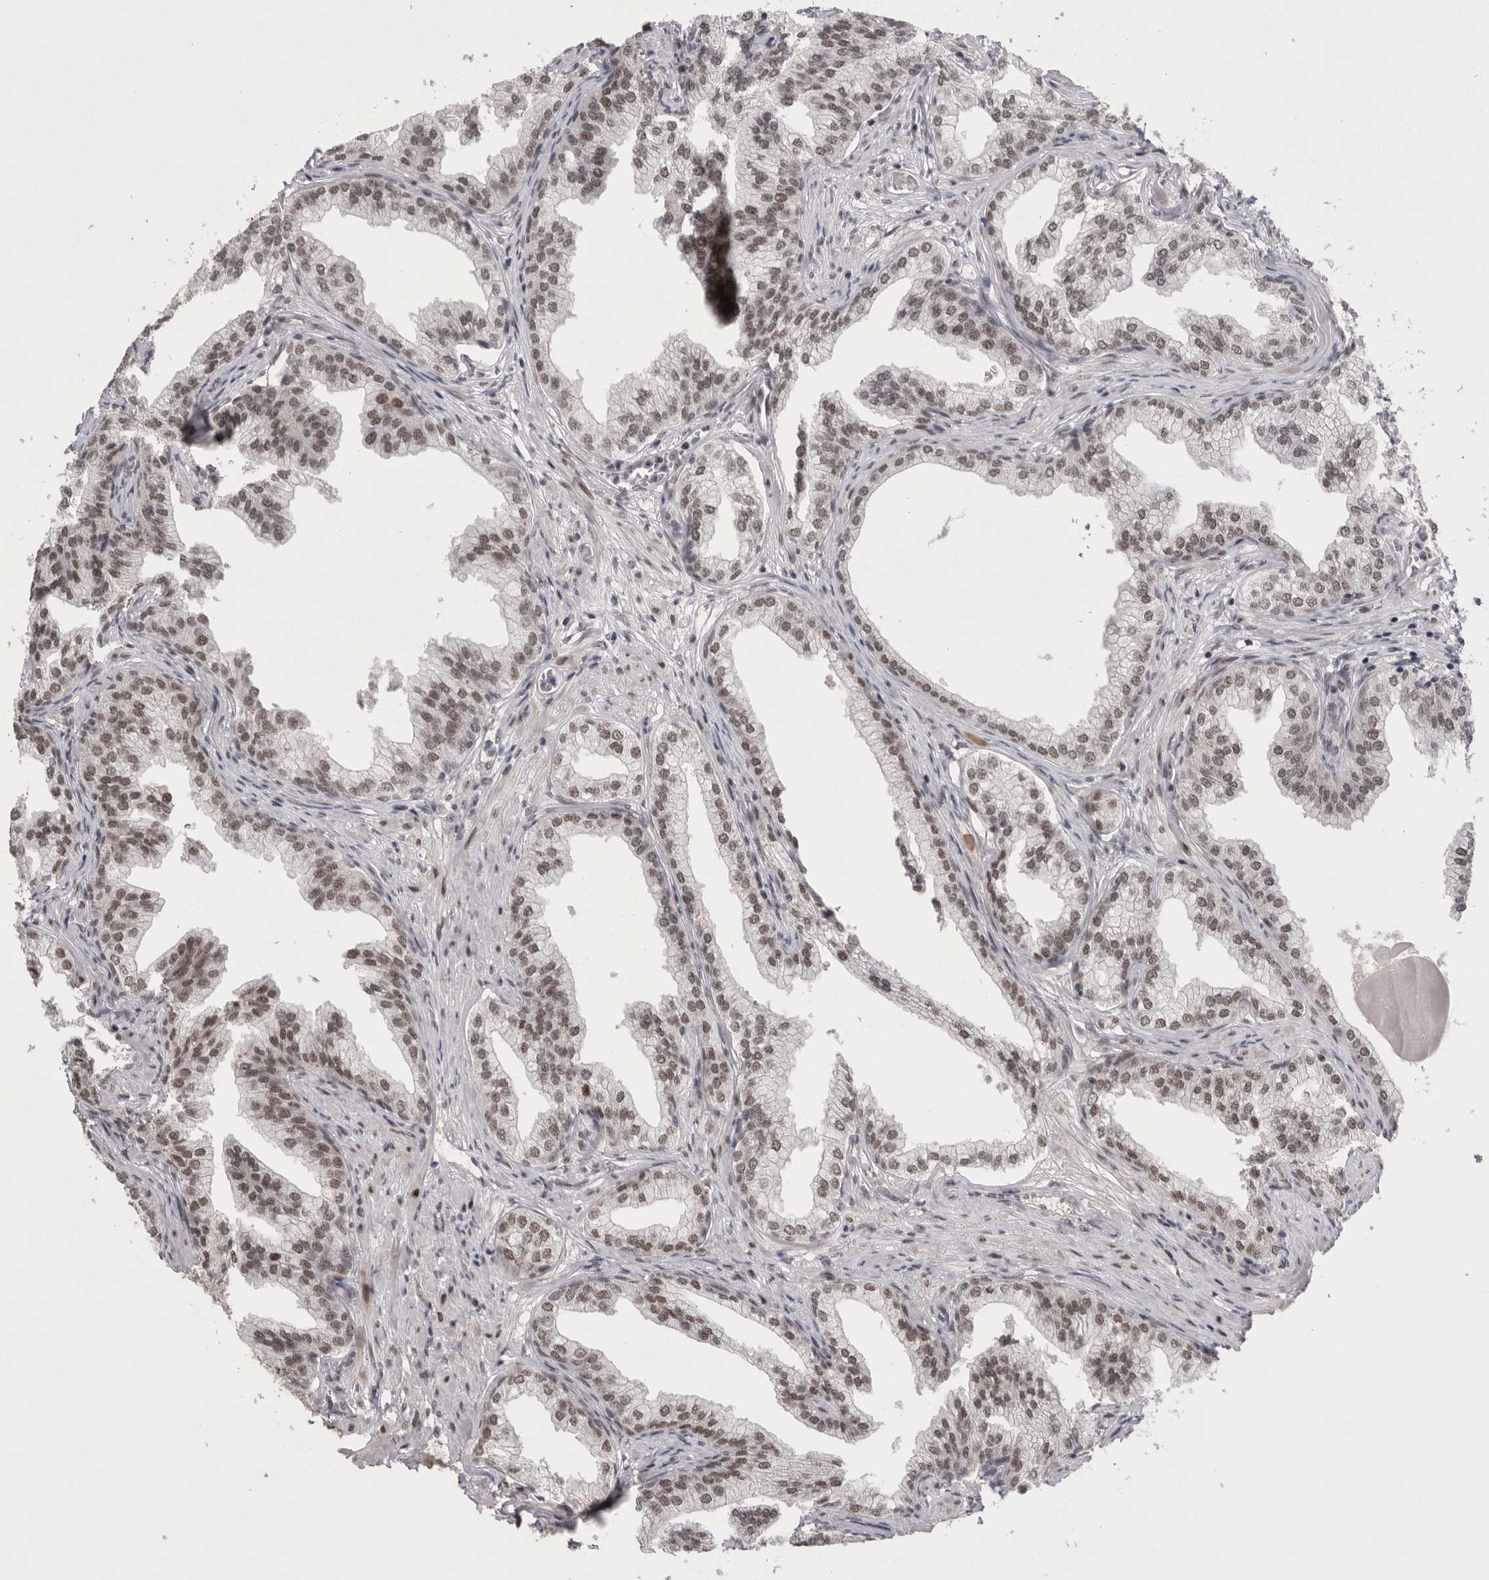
{"staining": {"intensity": "strong", "quantity": ">75%", "location": "nuclear"}, "tissue": "prostate", "cell_type": "Glandular cells", "image_type": "normal", "snomed": [{"axis": "morphology", "description": "Normal tissue, NOS"}, {"axis": "morphology", "description": "Urothelial carcinoma, Low grade"}, {"axis": "topography", "description": "Urinary bladder"}, {"axis": "topography", "description": "Prostate"}], "caption": "The histopathology image displays a brown stain indicating the presence of a protein in the nuclear of glandular cells in prostate.", "gene": "POU5F1", "patient": {"sex": "male", "age": 60}}